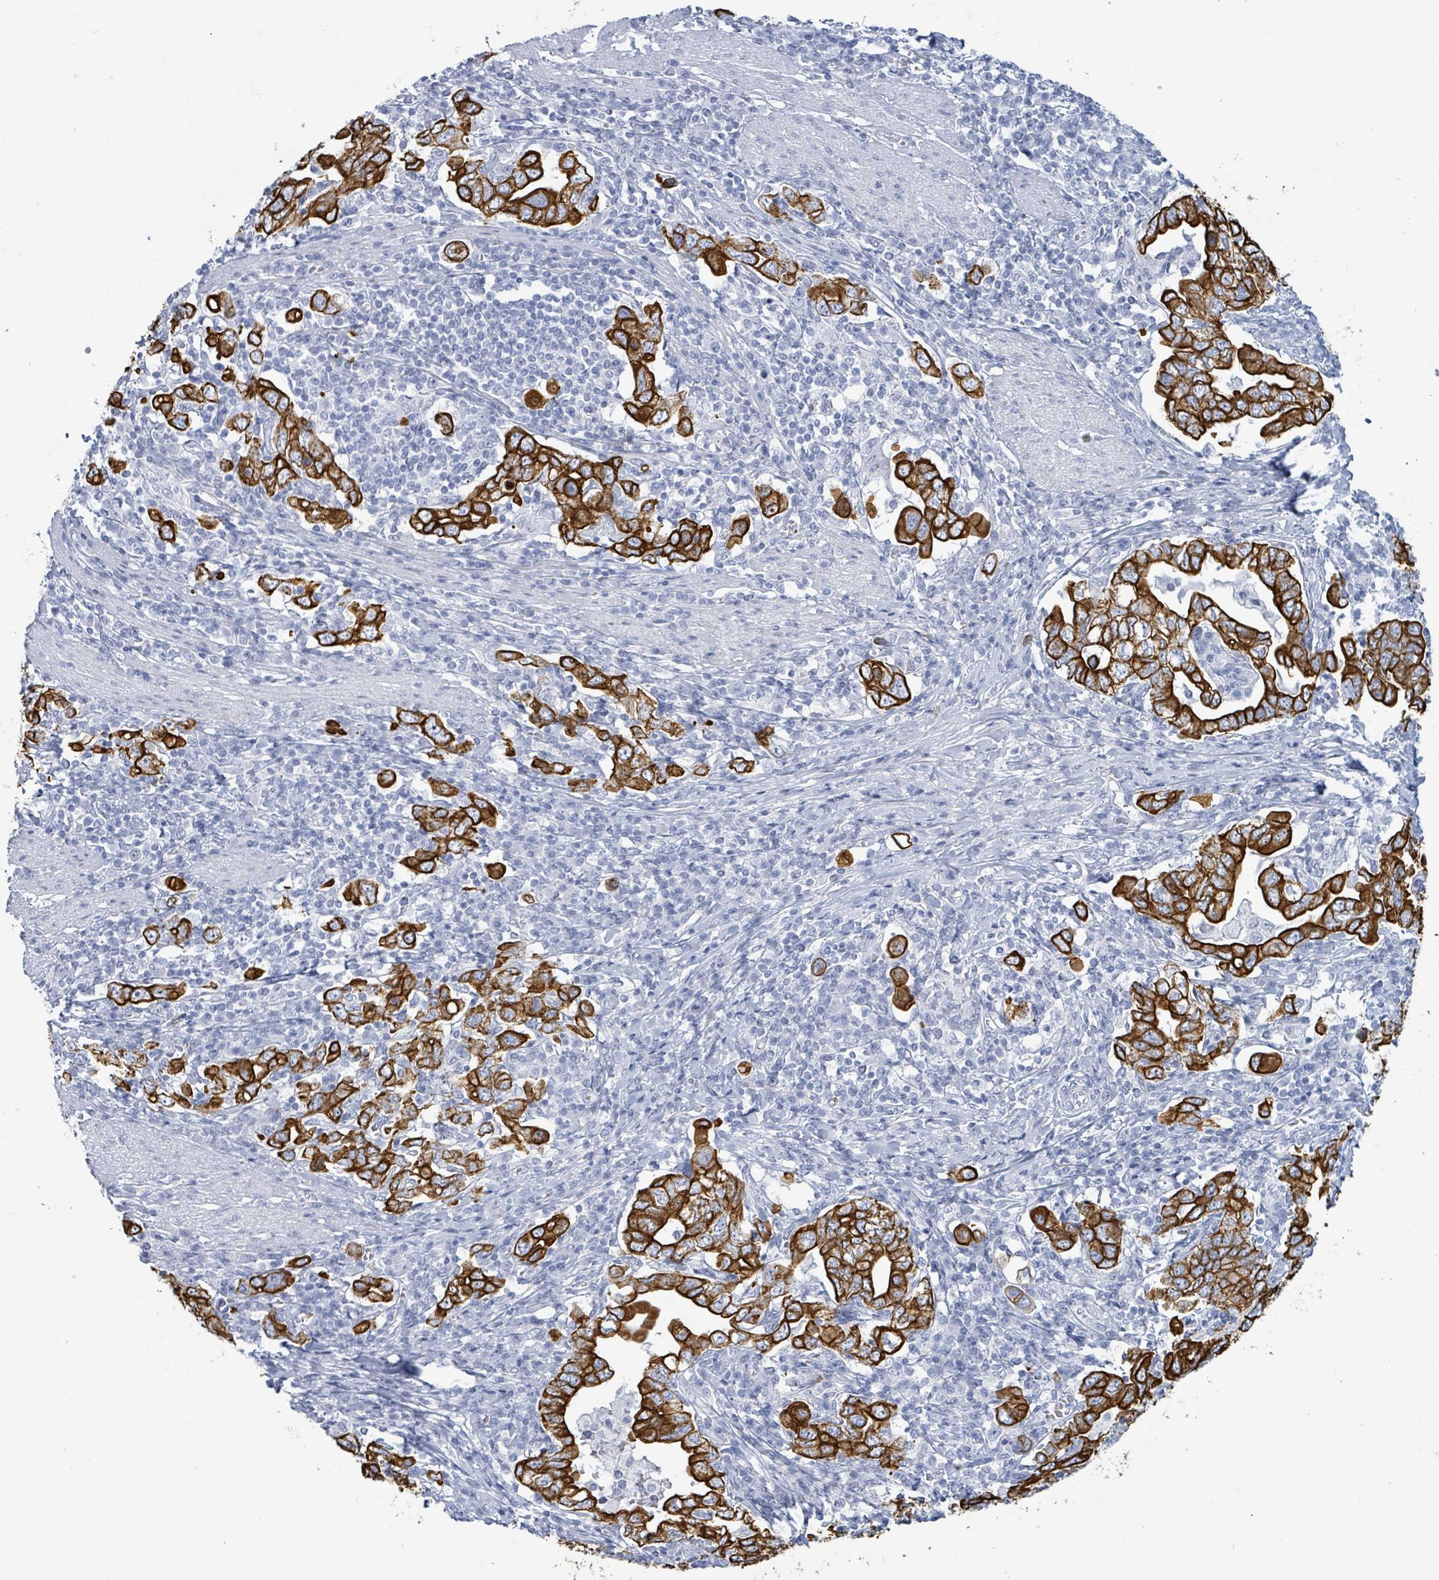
{"staining": {"intensity": "strong", "quantity": ">75%", "location": "cytoplasmic/membranous"}, "tissue": "stomach cancer", "cell_type": "Tumor cells", "image_type": "cancer", "snomed": [{"axis": "morphology", "description": "Adenocarcinoma, NOS"}, {"axis": "topography", "description": "Stomach, upper"}, {"axis": "topography", "description": "Stomach"}], "caption": "This photomicrograph reveals IHC staining of stomach cancer (adenocarcinoma), with high strong cytoplasmic/membranous expression in about >75% of tumor cells.", "gene": "KRT8", "patient": {"sex": "male", "age": 62}}